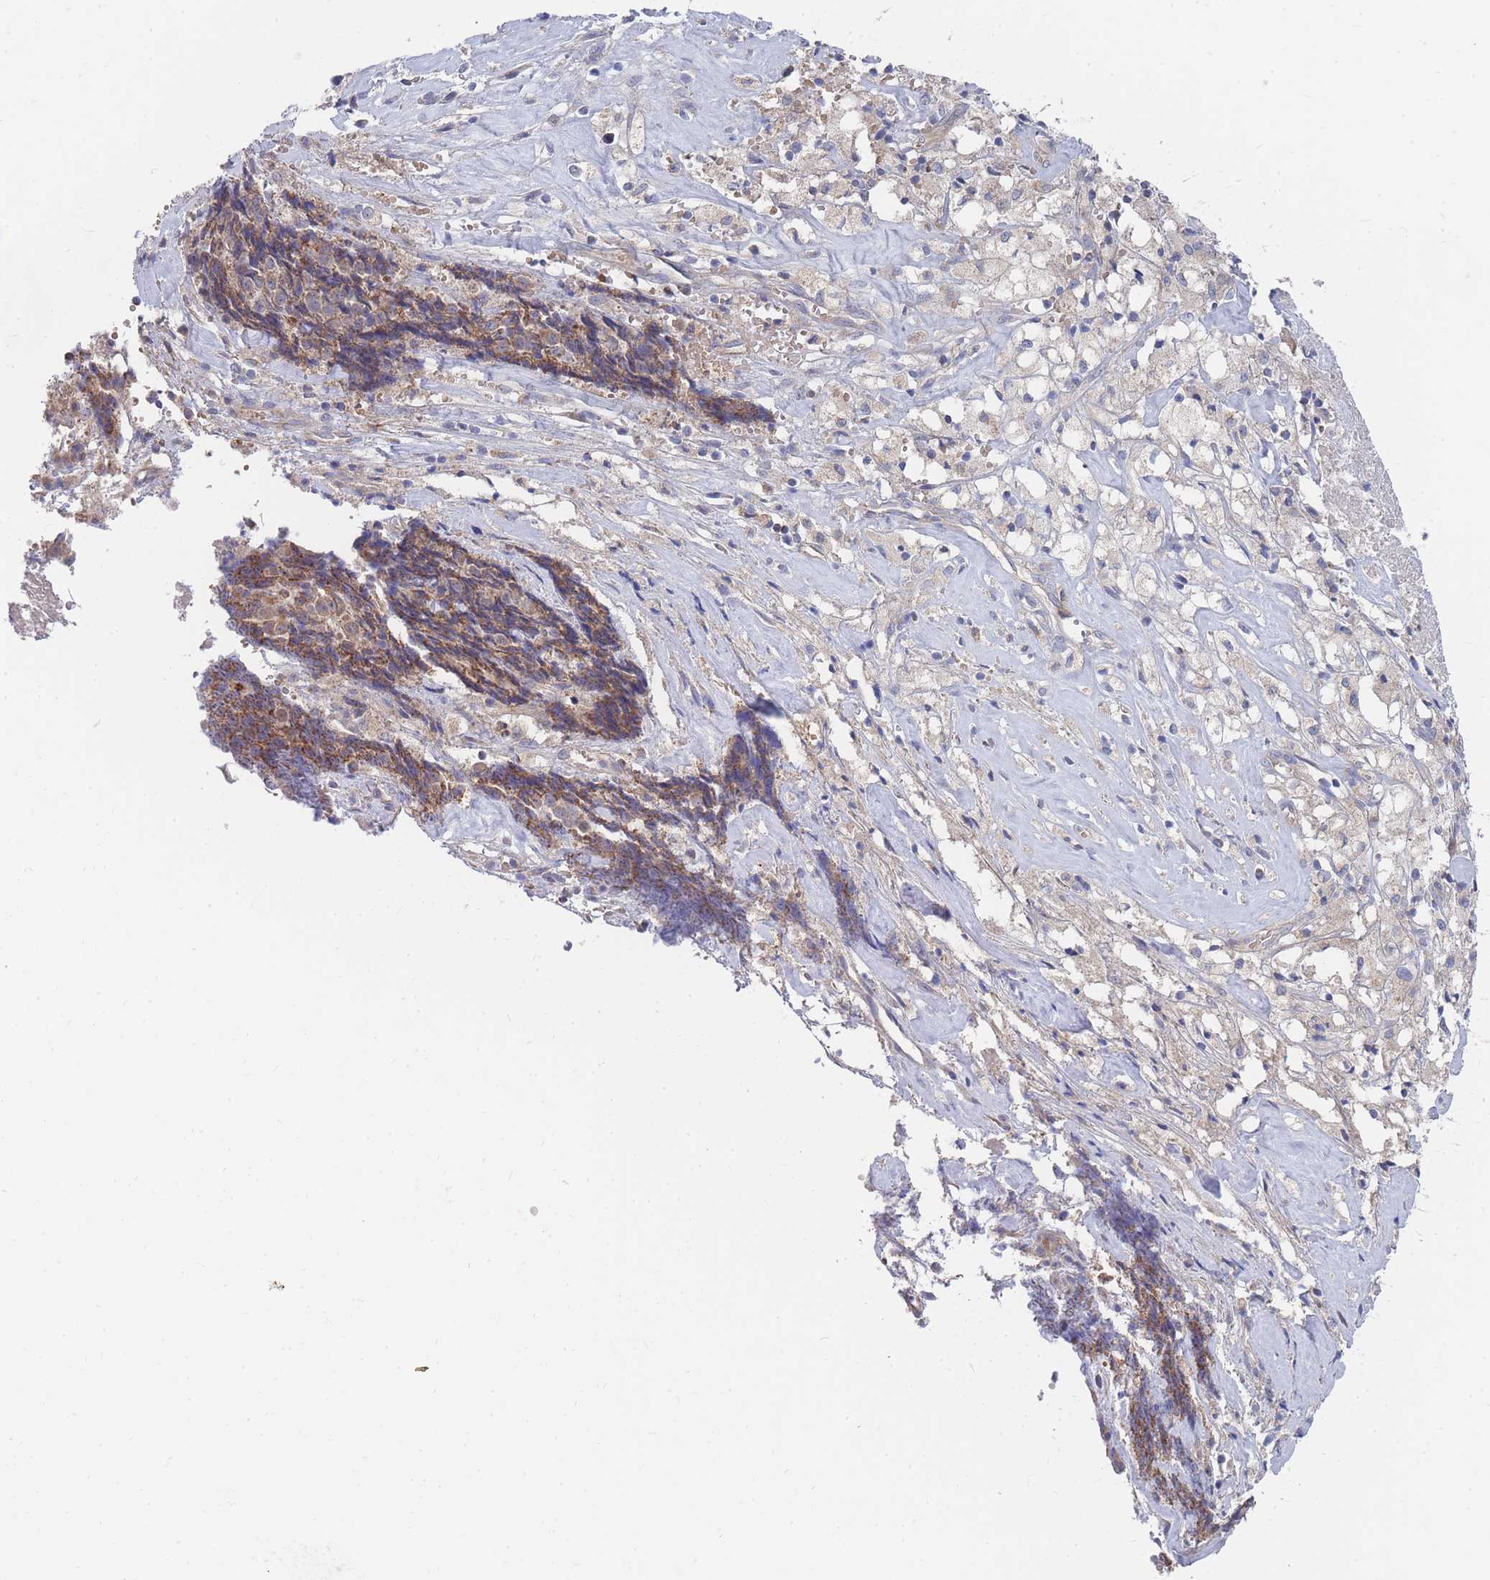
{"staining": {"intensity": "moderate", "quantity": "25%-75%", "location": "cytoplasmic/membranous"}, "tissue": "ovarian cancer", "cell_type": "Tumor cells", "image_type": "cancer", "snomed": [{"axis": "morphology", "description": "Carcinoma, endometroid"}, {"axis": "topography", "description": "Ovary"}], "caption": "Immunohistochemical staining of human ovarian cancer exhibits moderate cytoplasmic/membranous protein staining in about 25%-75% of tumor cells.", "gene": "NUB1", "patient": {"sex": "female", "age": 42}}